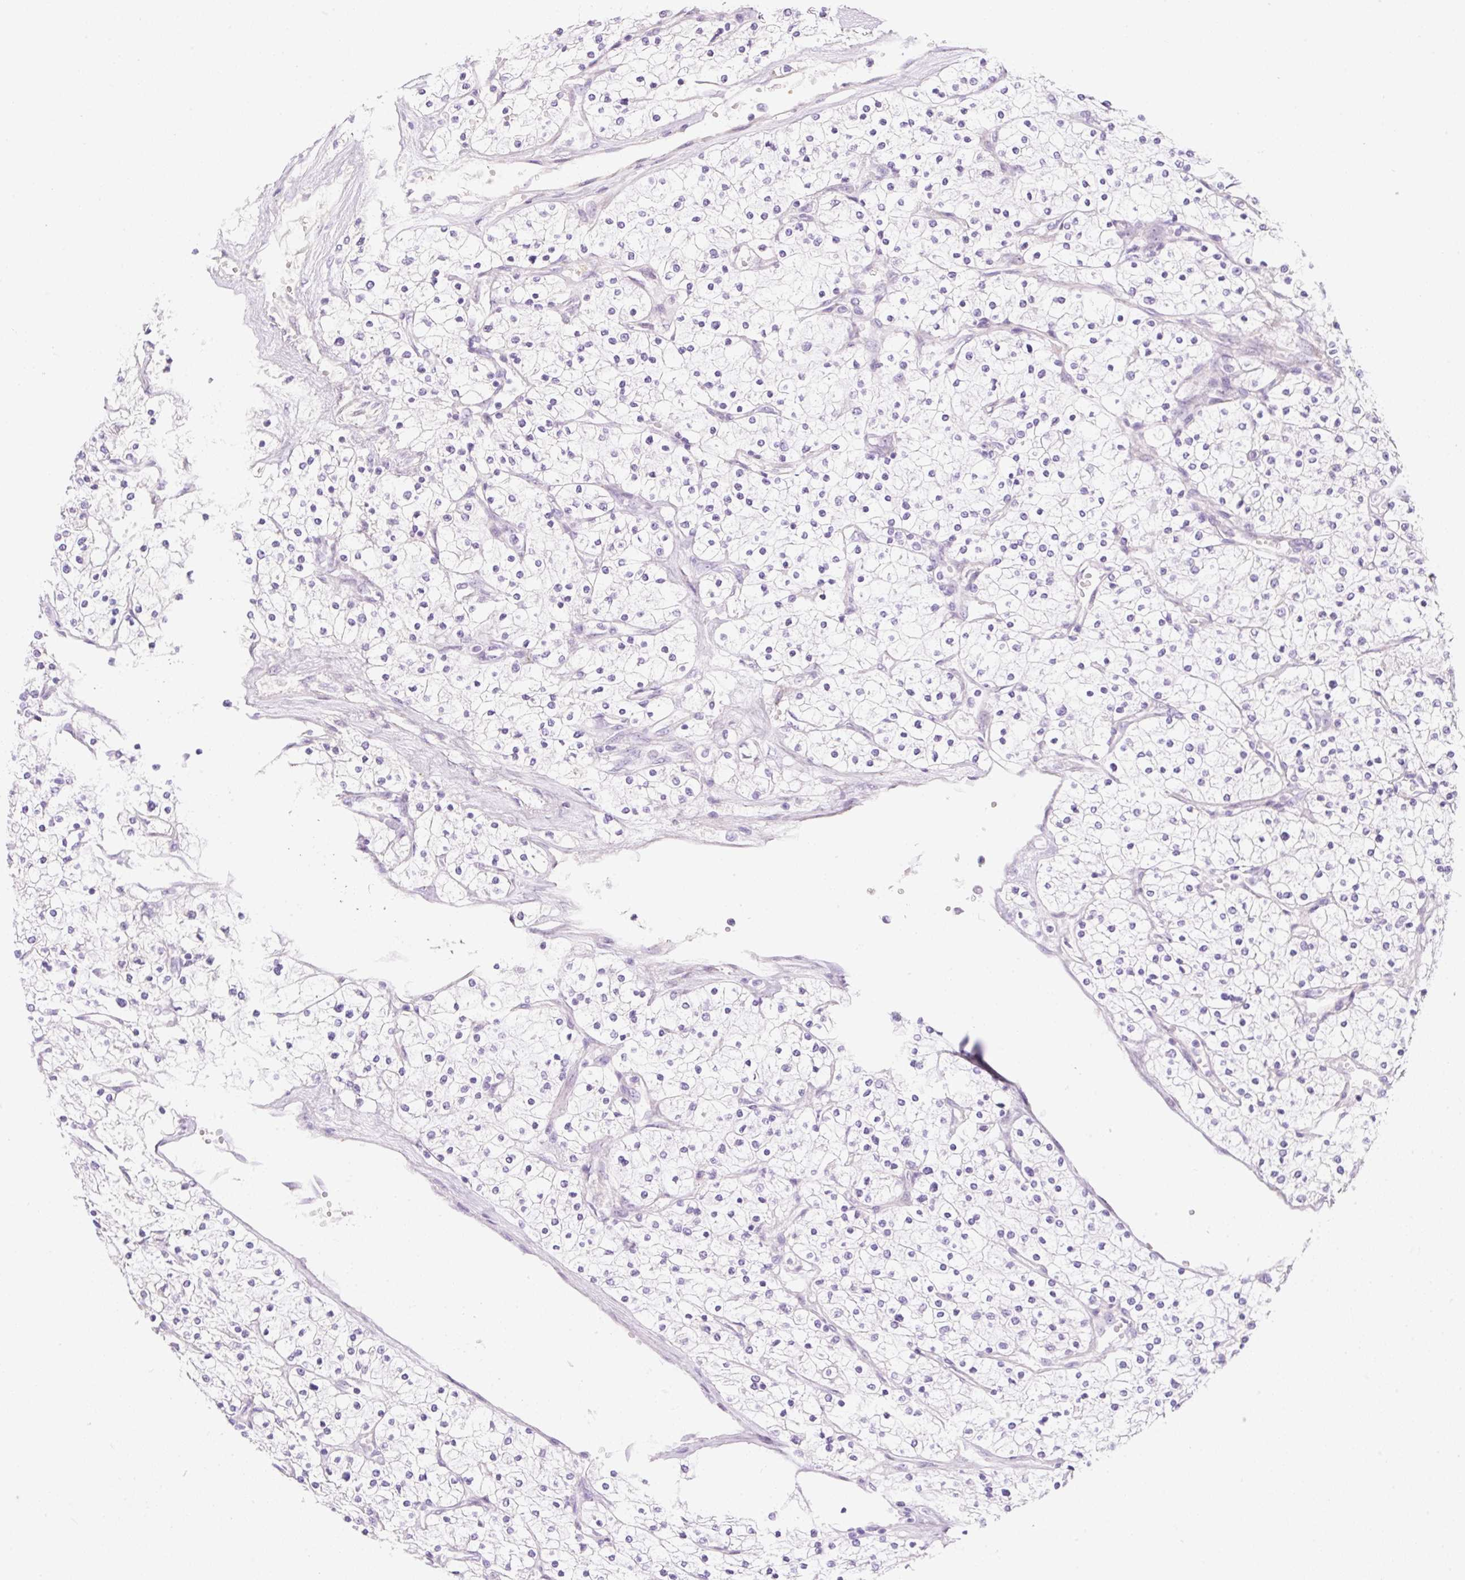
{"staining": {"intensity": "negative", "quantity": "none", "location": "none"}, "tissue": "renal cancer", "cell_type": "Tumor cells", "image_type": "cancer", "snomed": [{"axis": "morphology", "description": "Adenocarcinoma, NOS"}, {"axis": "topography", "description": "Kidney"}], "caption": "The photomicrograph displays no staining of tumor cells in renal cancer (adenocarcinoma). (Stains: DAB (3,3'-diaminobenzidine) immunohistochemistry (IHC) with hematoxylin counter stain, Microscopy: brightfield microscopy at high magnification).", "gene": "ZNF121", "patient": {"sex": "male", "age": 80}}